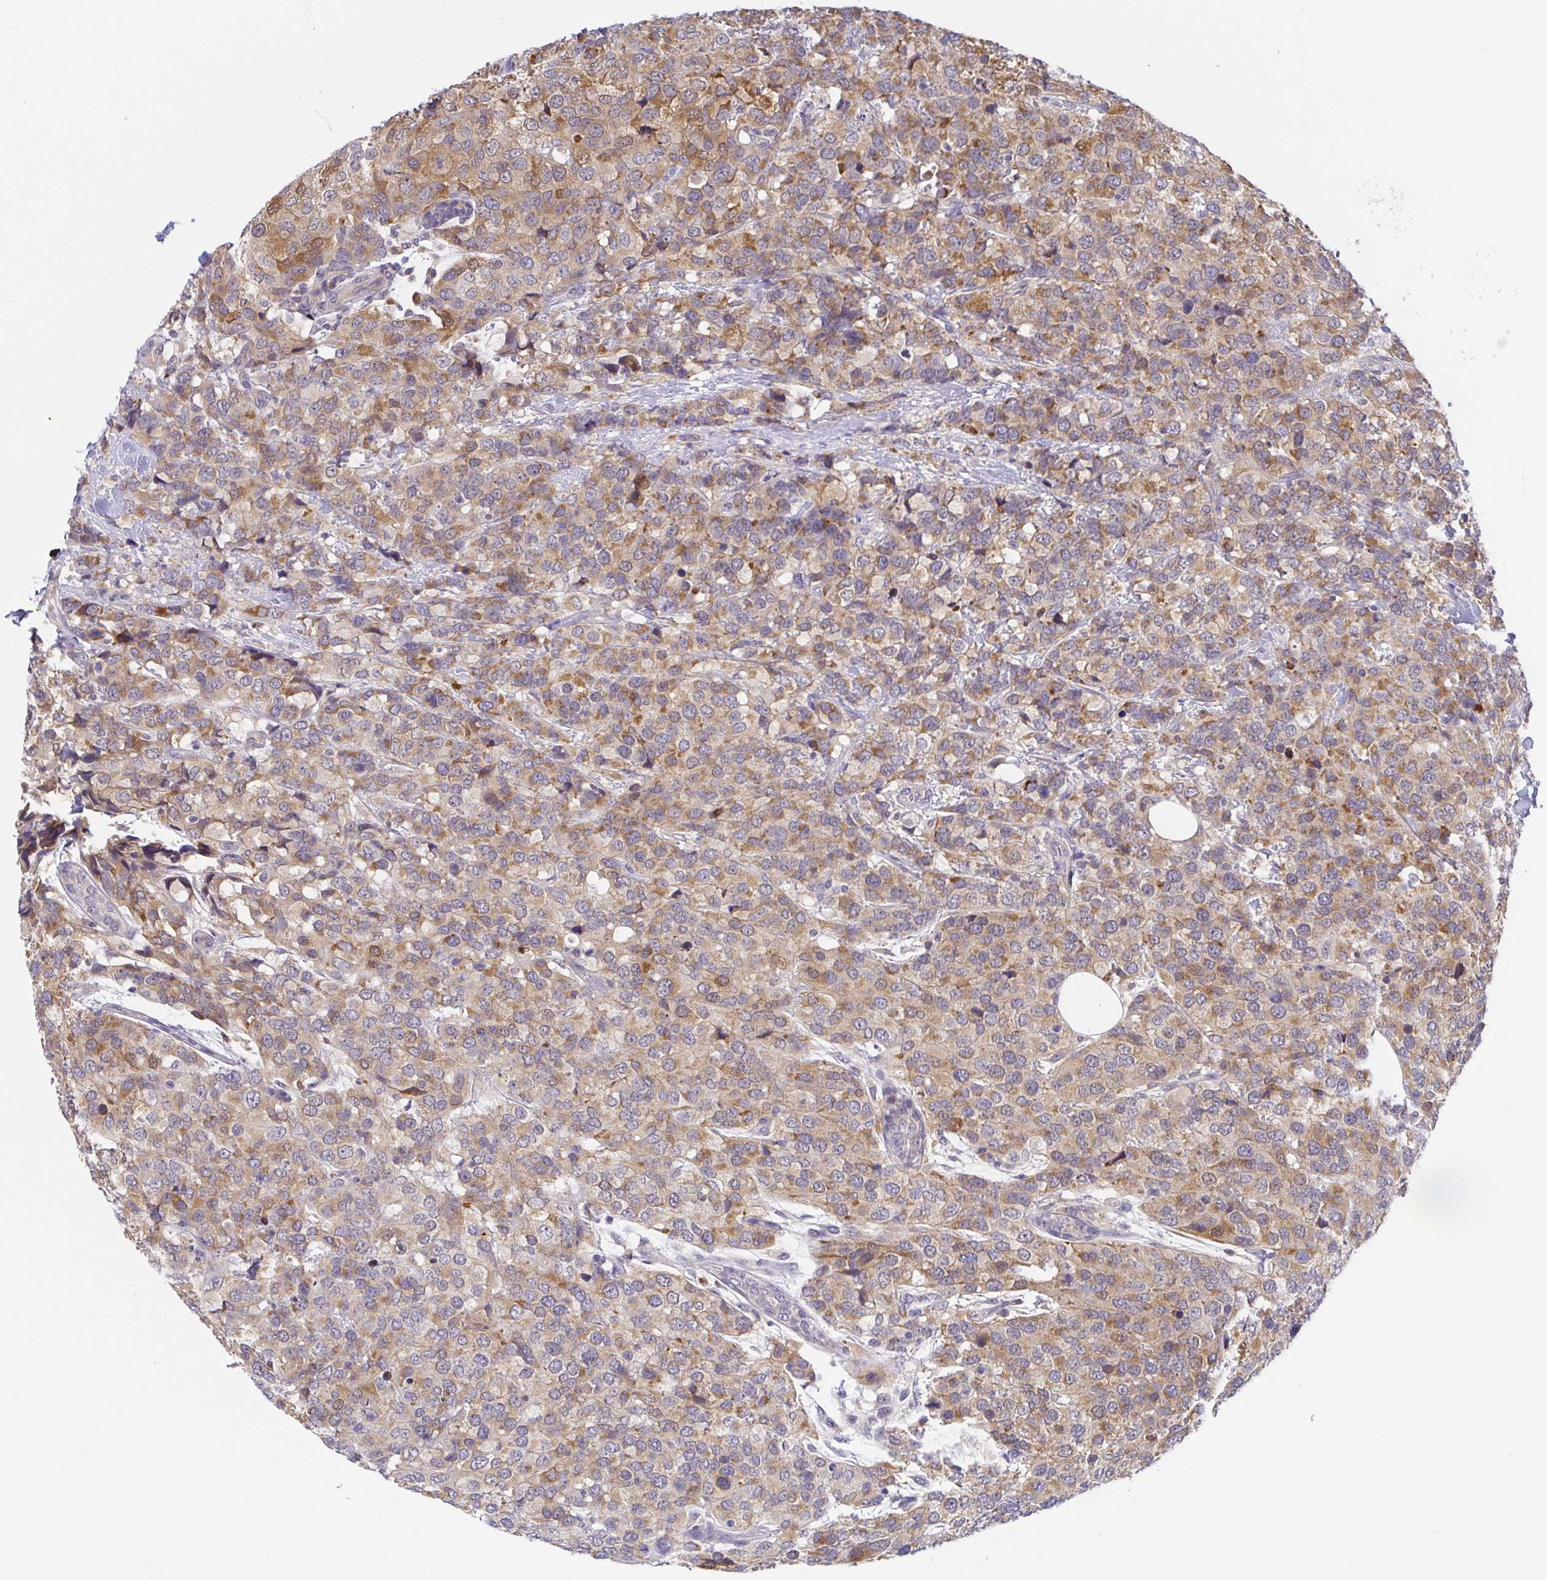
{"staining": {"intensity": "moderate", "quantity": "25%-75%", "location": "cytoplasmic/membranous"}, "tissue": "breast cancer", "cell_type": "Tumor cells", "image_type": "cancer", "snomed": [{"axis": "morphology", "description": "Lobular carcinoma"}, {"axis": "topography", "description": "Breast"}], "caption": "DAB immunohistochemical staining of breast cancer (lobular carcinoma) reveals moderate cytoplasmic/membranous protein staining in approximately 25%-75% of tumor cells. The staining was performed using DAB, with brown indicating positive protein expression. Nuclei are stained blue with hematoxylin.", "gene": "BCL2L1", "patient": {"sex": "female", "age": 59}}